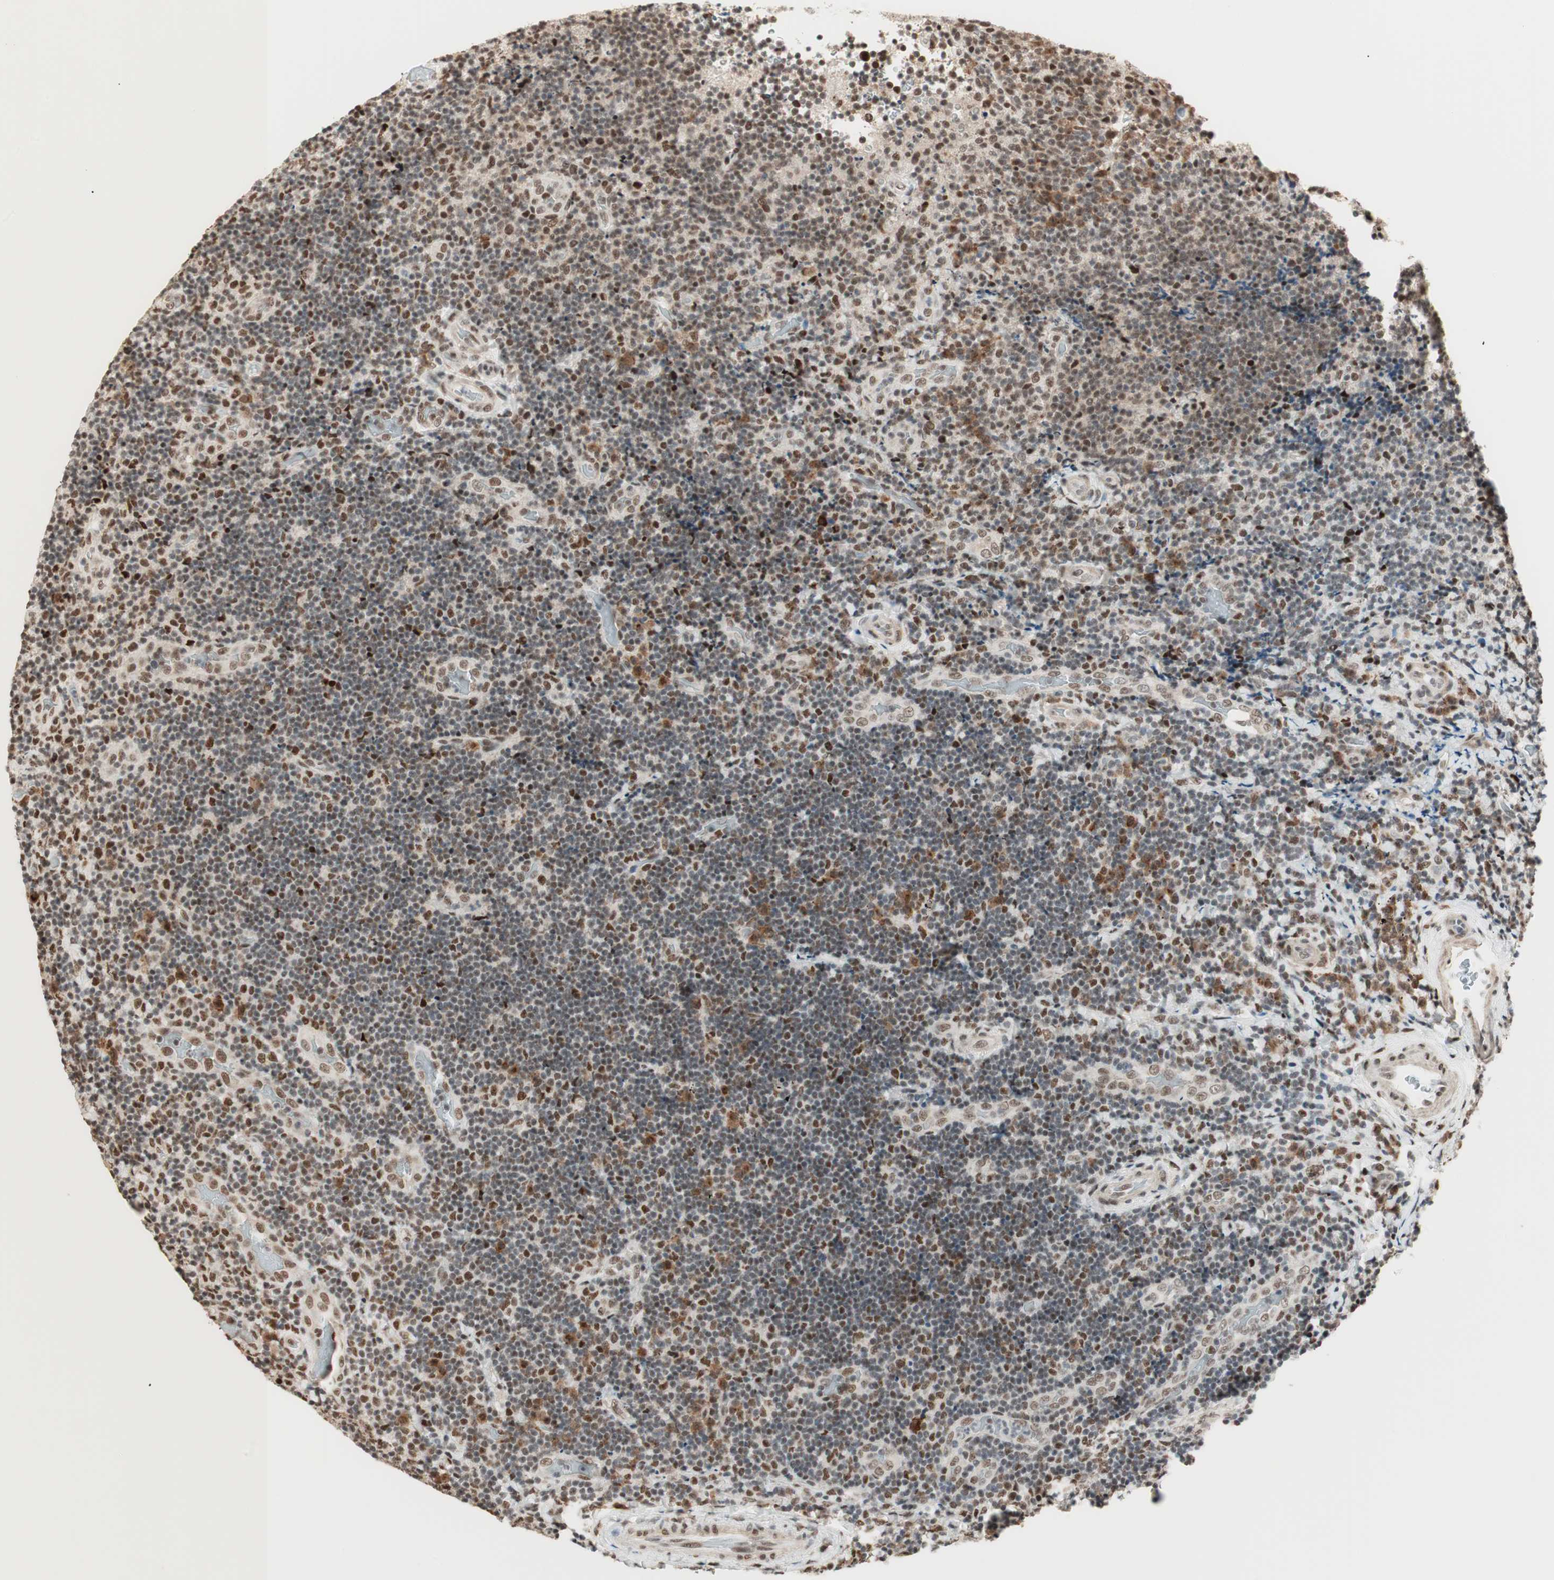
{"staining": {"intensity": "moderate", "quantity": "25%-75%", "location": "nuclear"}, "tissue": "lymphoma", "cell_type": "Tumor cells", "image_type": "cancer", "snomed": [{"axis": "morphology", "description": "Malignant lymphoma, non-Hodgkin's type, High grade"}, {"axis": "topography", "description": "Tonsil"}], "caption": "Tumor cells show medium levels of moderate nuclear positivity in approximately 25%-75% of cells in human high-grade malignant lymphoma, non-Hodgkin's type.", "gene": "SMARCE1", "patient": {"sex": "female", "age": 36}}